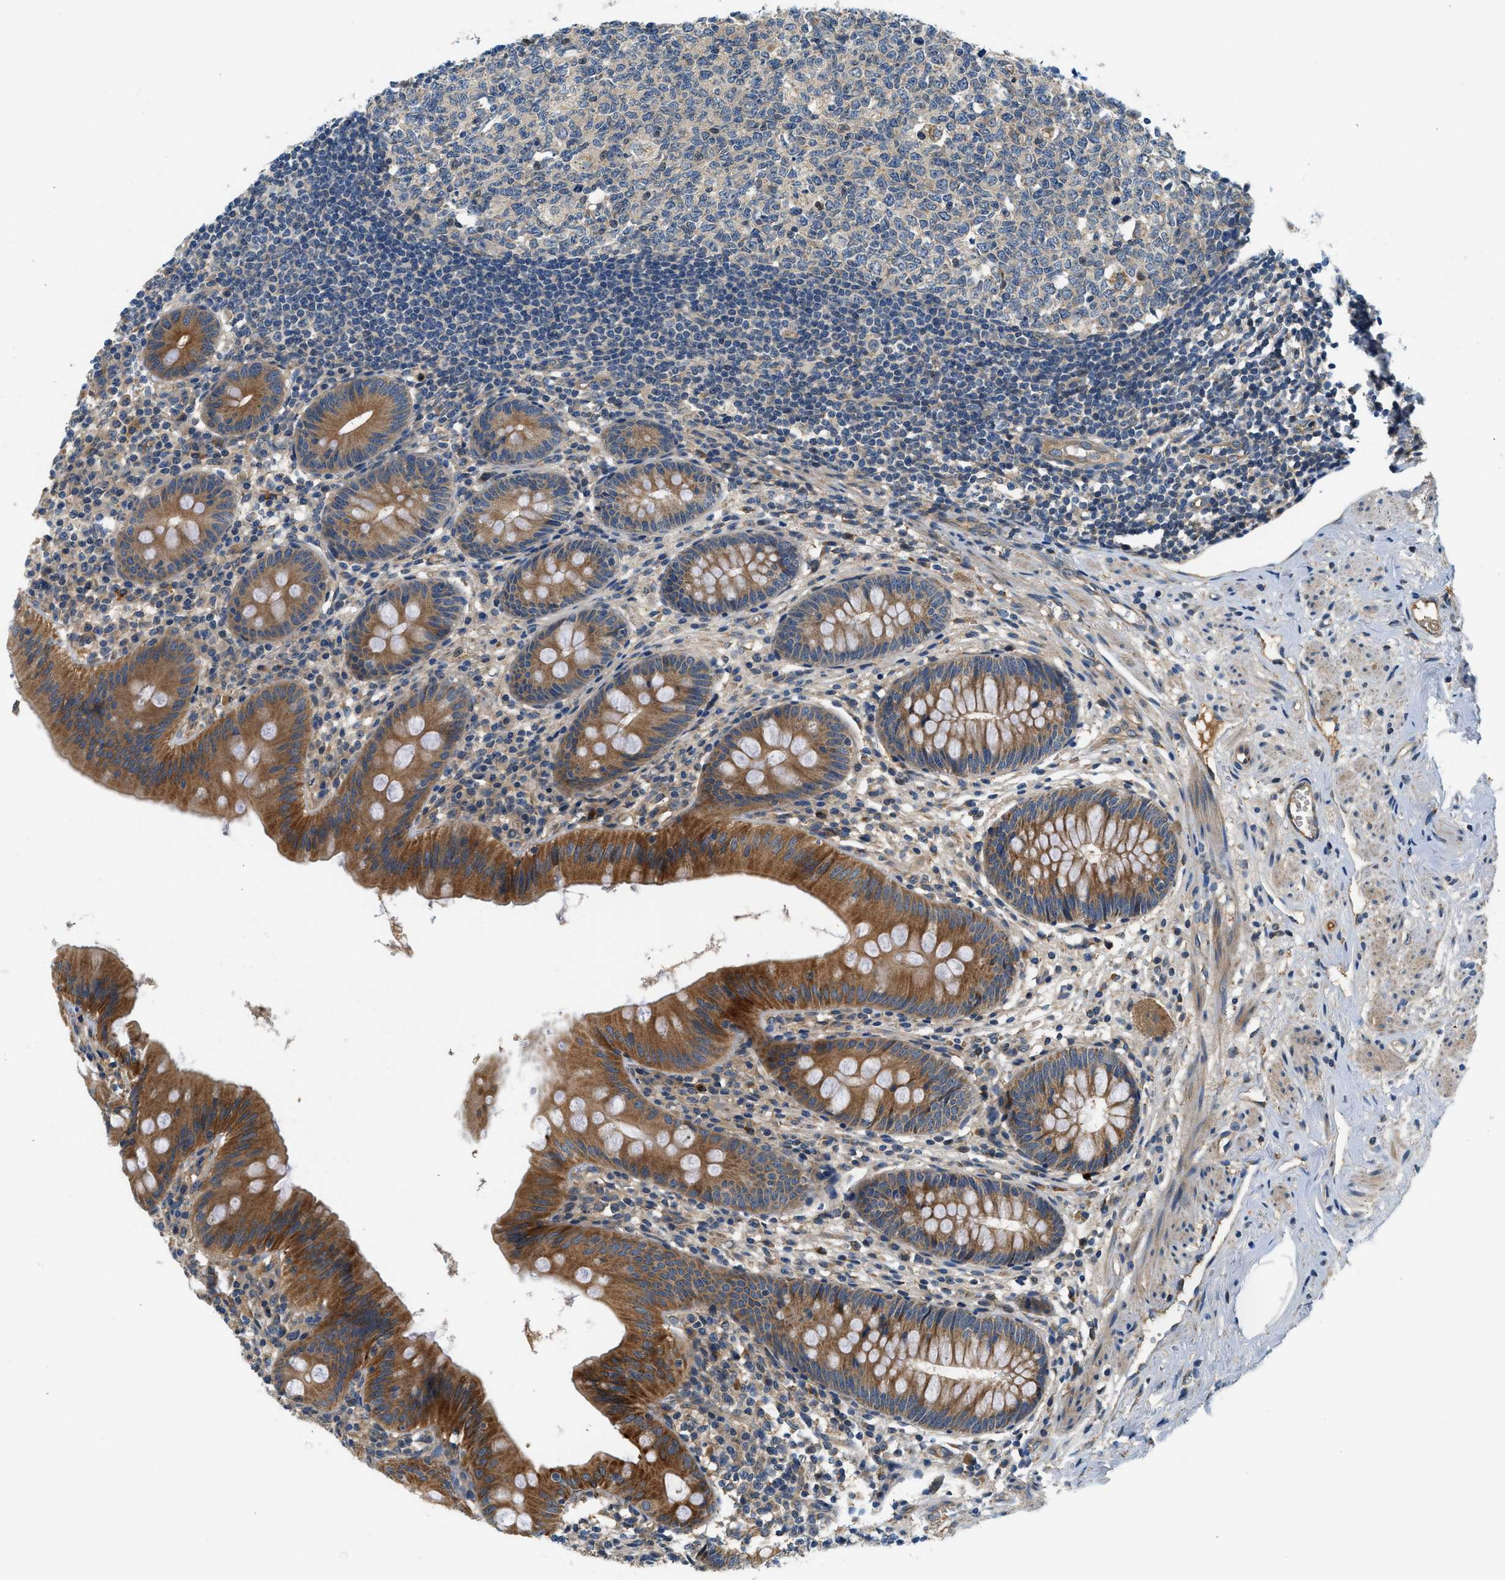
{"staining": {"intensity": "strong", "quantity": ">75%", "location": "cytoplasmic/membranous"}, "tissue": "appendix", "cell_type": "Glandular cells", "image_type": "normal", "snomed": [{"axis": "morphology", "description": "Normal tissue, NOS"}, {"axis": "topography", "description": "Appendix"}], "caption": "This micrograph displays immunohistochemistry (IHC) staining of unremarkable human appendix, with high strong cytoplasmic/membranous staining in approximately >75% of glandular cells.", "gene": "KCNK1", "patient": {"sex": "male", "age": 56}}